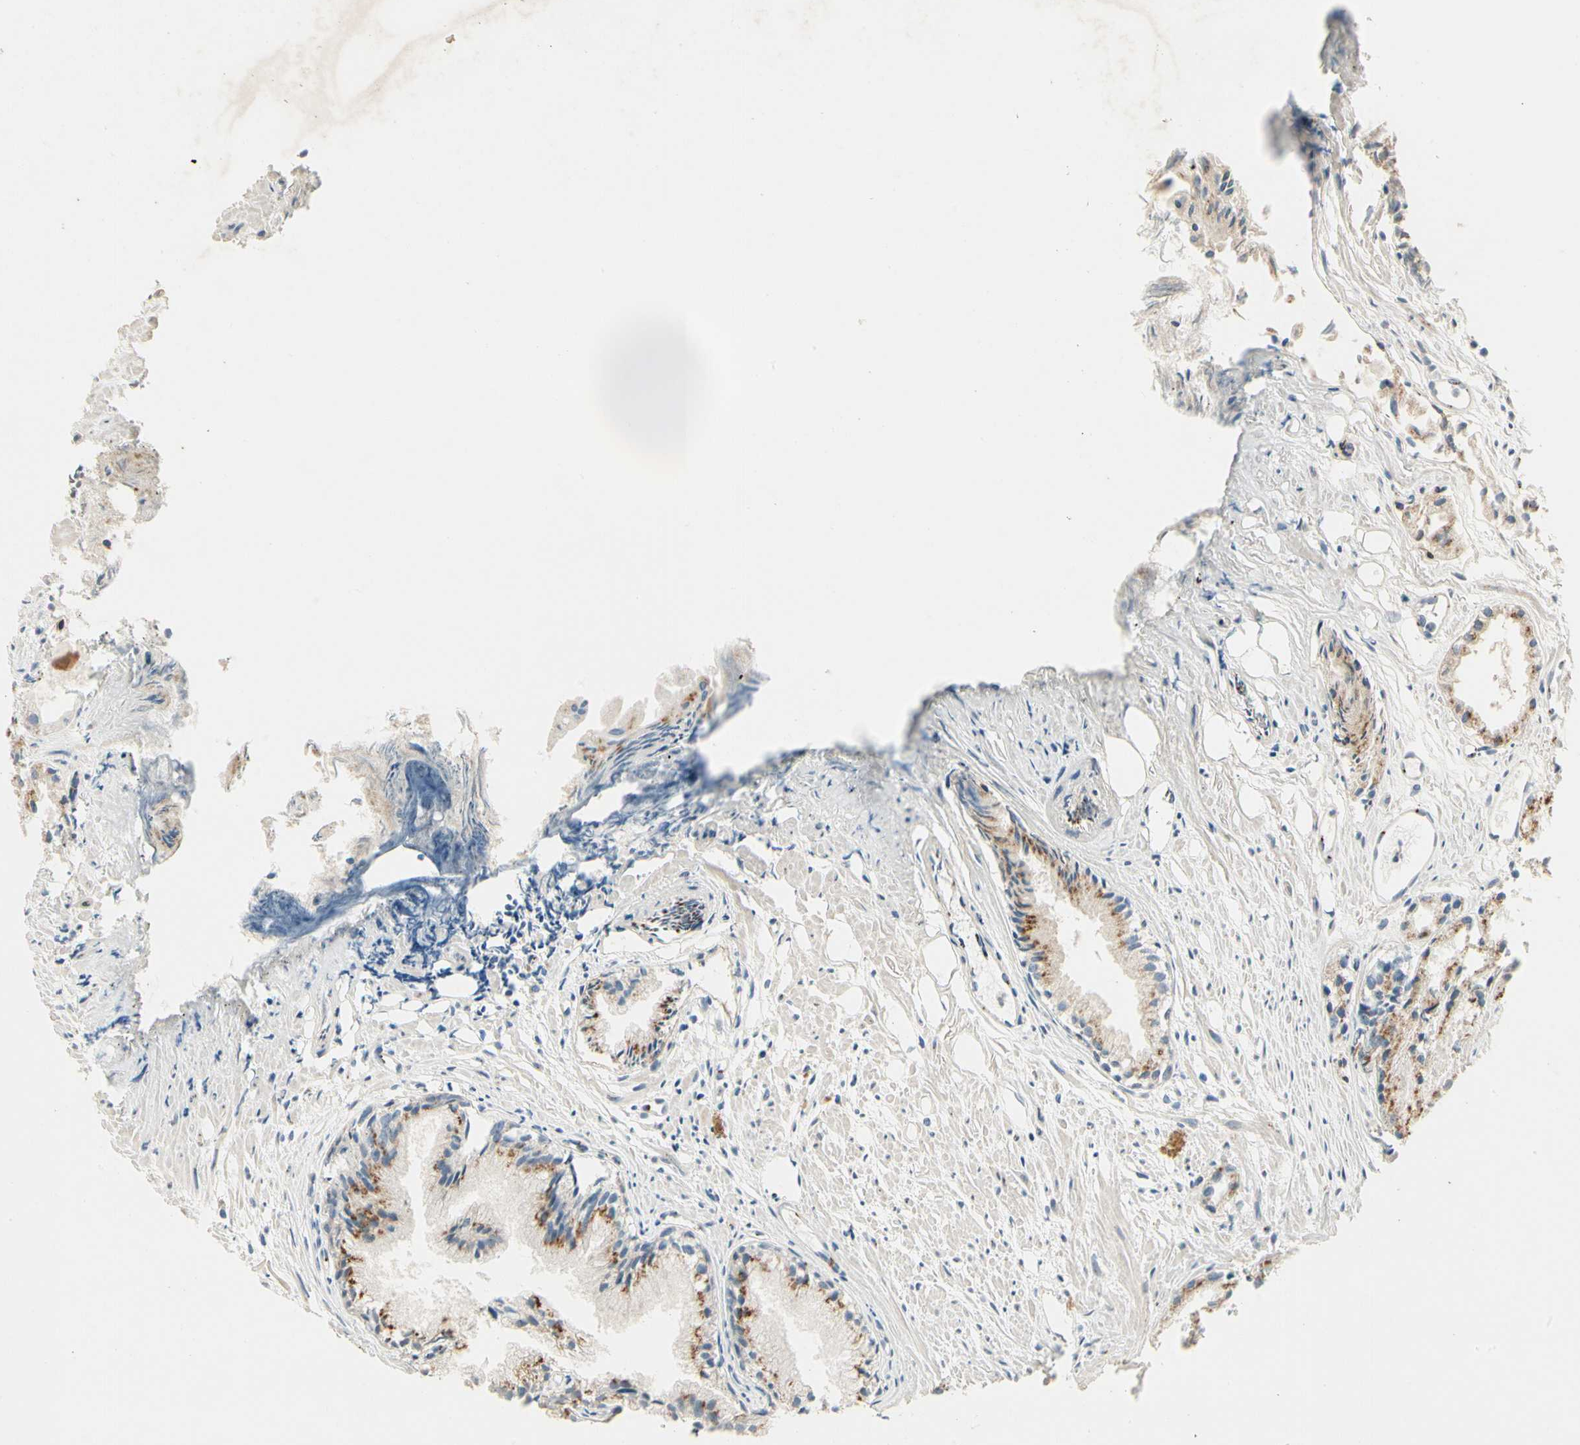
{"staining": {"intensity": "moderate", "quantity": ">75%", "location": "cytoplasmic/membranous"}, "tissue": "prostate cancer", "cell_type": "Tumor cells", "image_type": "cancer", "snomed": [{"axis": "morphology", "description": "Adenocarcinoma, Low grade"}, {"axis": "topography", "description": "Prostate"}], "caption": "Immunohistochemistry (IHC) histopathology image of neoplastic tissue: prostate adenocarcinoma (low-grade) stained using IHC shows medium levels of moderate protein expression localized specifically in the cytoplasmic/membranous of tumor cells, appearing as a cytoplasmic/membranous brown color.", "gene": "MANSC1", "patient": {"sex": "male", "age": 72}}